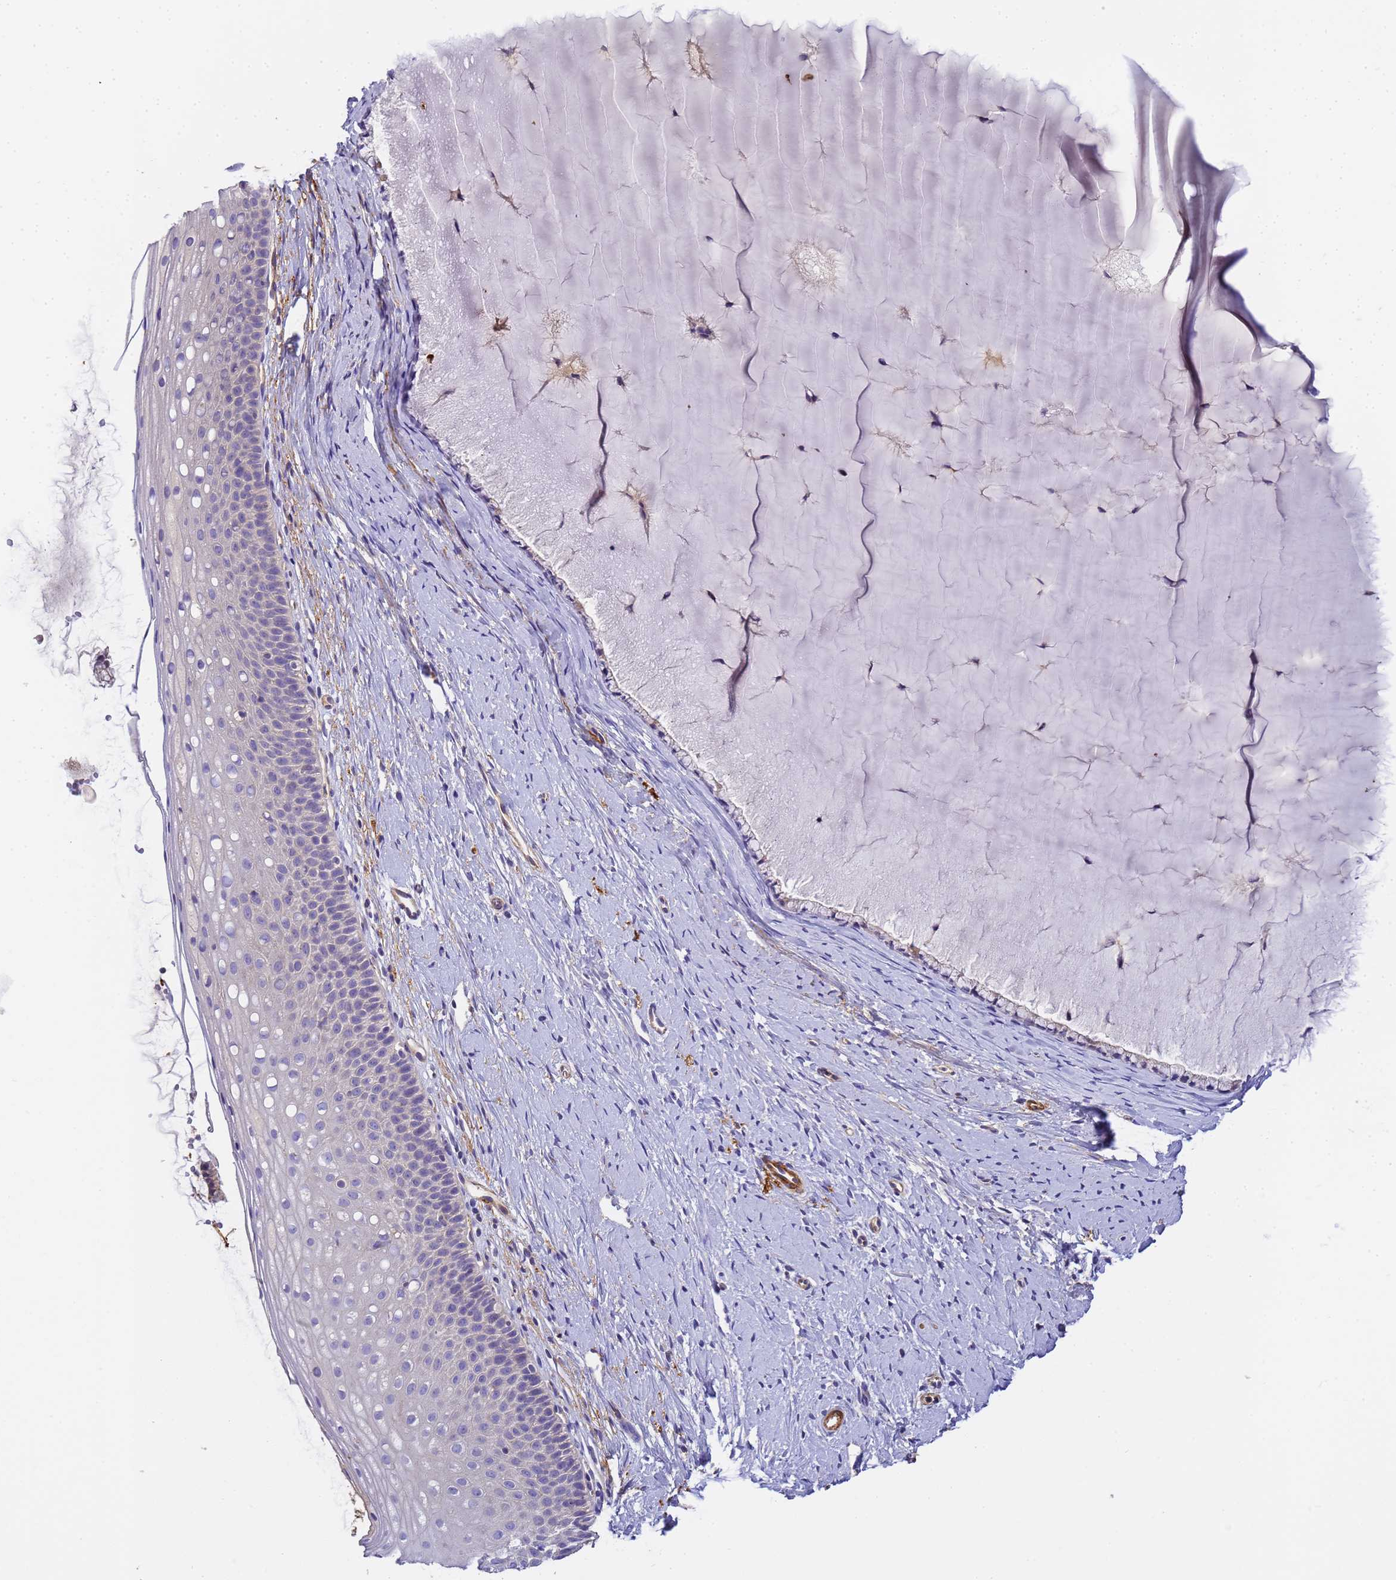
{"staining": {"intensity": "negative", "quantity": "none", "location": "none"}, "tissue": "cervix", "cell_type": "Glandular cells", "image_type": "normal", "snomed": [{"axis": "morphology", "description": "Normal tissue, NOS"}, {"axis": "topography", "description": "Cervix"}], "caption": "An immunohistochemistry (IHC) image of unremarkable cervix is shown. There is no staining in glandular cells of cervix.", "gene": "MYL10", "patient": {"sex": "female", "age": 57}}